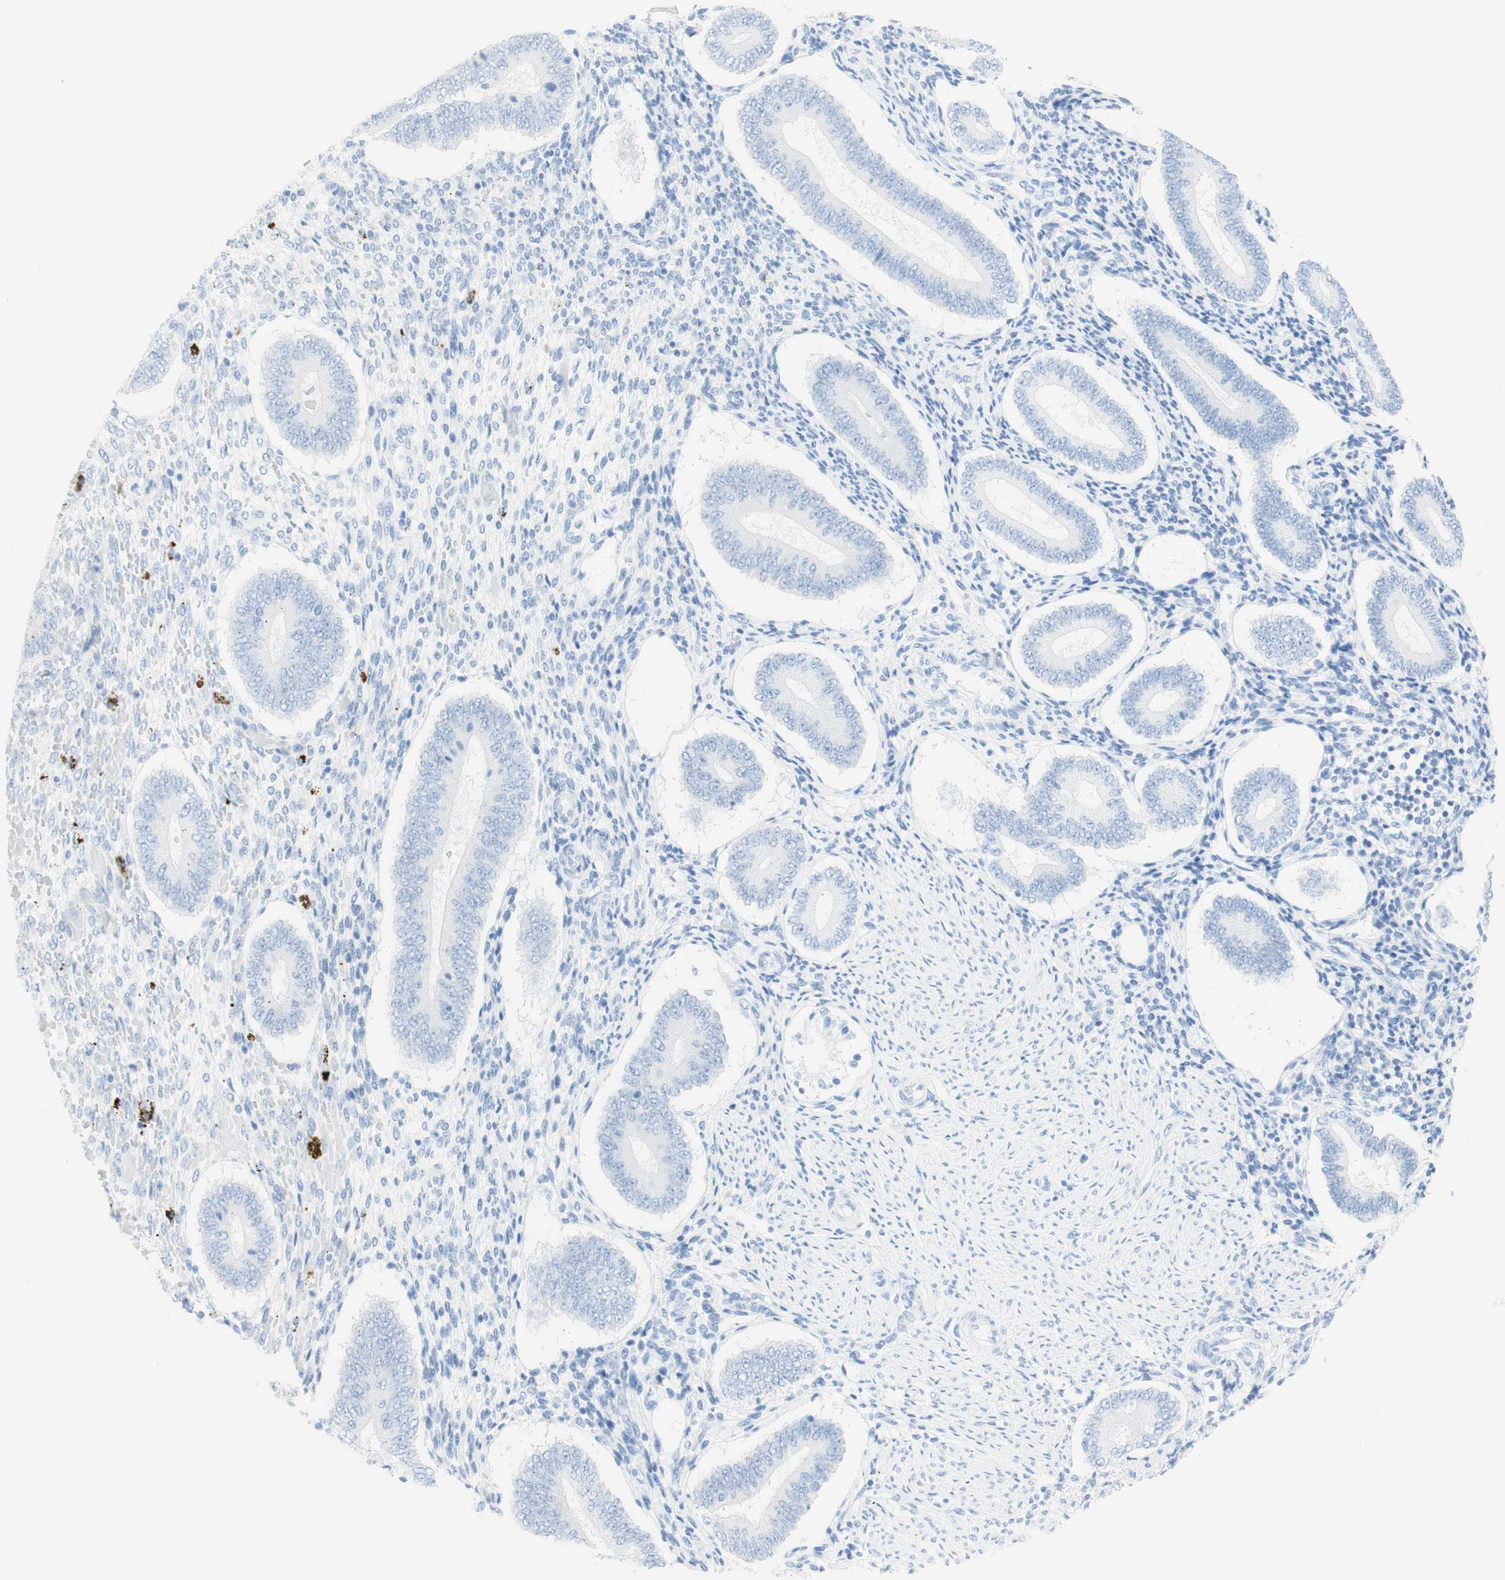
{"staining": {"intensity": "negative", "quantity": "none", "location": "none"}, "tissue": "endometrium", "cell_type": "Cells in endometrial stroma", "image_type": "normal", "snomed": [{"axis": "morphology", "description": "Normal tissue, NOS"}, {"axis": "topography", "description": "Endometrium"}], "caption": "A high-resolution micrograph shows immunohistochemistry staining of benign endometrium, which displays no significant staining in cells in endometrial stroma. The staining is performed using DAB (3,3'-diaminobenzidine) brown chromogen with nuclei counter-stained in using hematoxylin.", "gene": "TPO", "patient": {"sex": "female", "age": 42}}